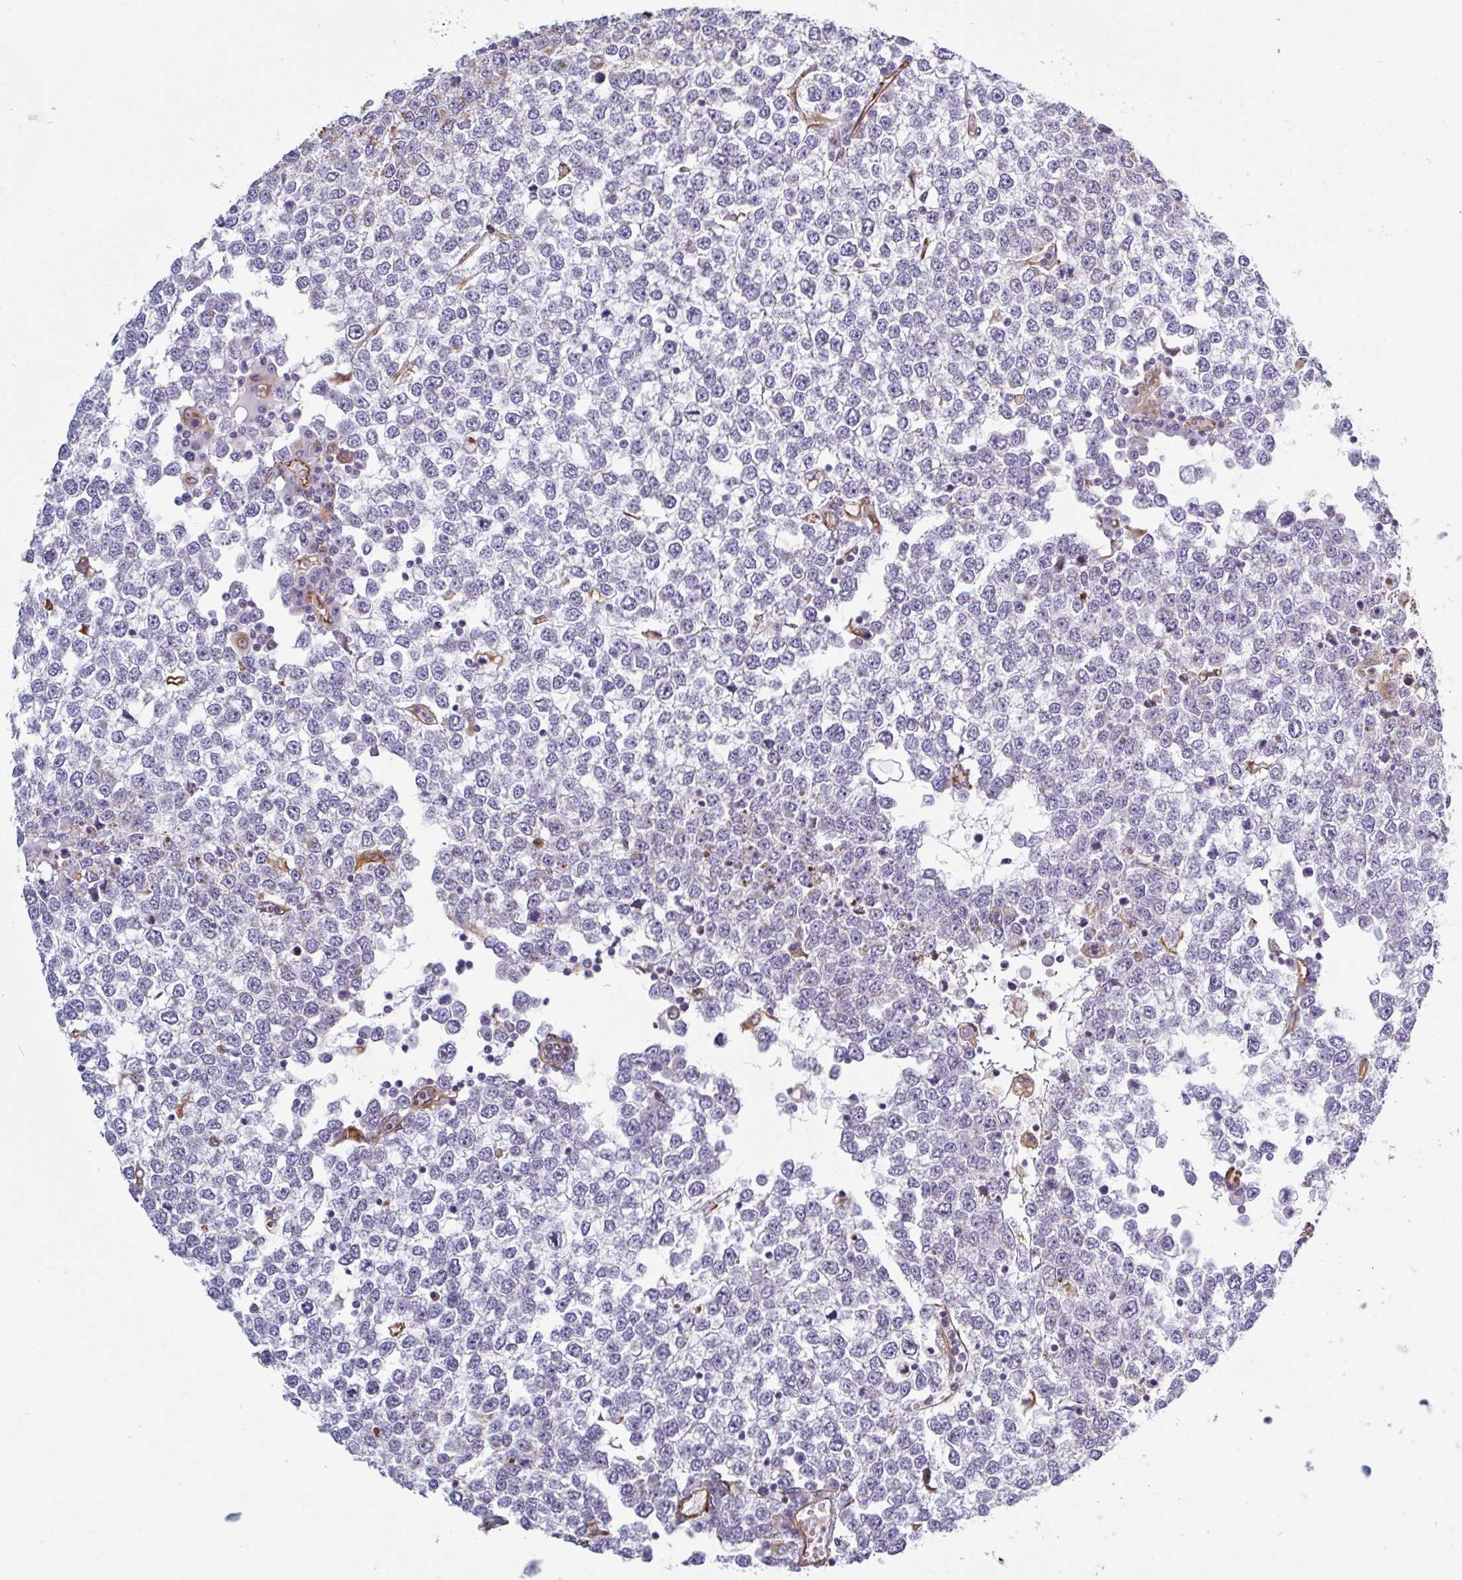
{"staining": {"intensity": "negative", "quantity": "none", "location": "none"}, "tissue": "testis cancer", "cell_type": "Tumor cells", "image_type": "cancer", "snomed": [{"axis": "morphology", "description": "Seminoma, NOS"}, {"axis": "topography", "description": "Testis"}], "caption": "Histopathology image shows no significant protein staining in tumor cells of testis cancer.", "gene": "PPFIA1", "patient": {"sex": "male", "age": 65}}